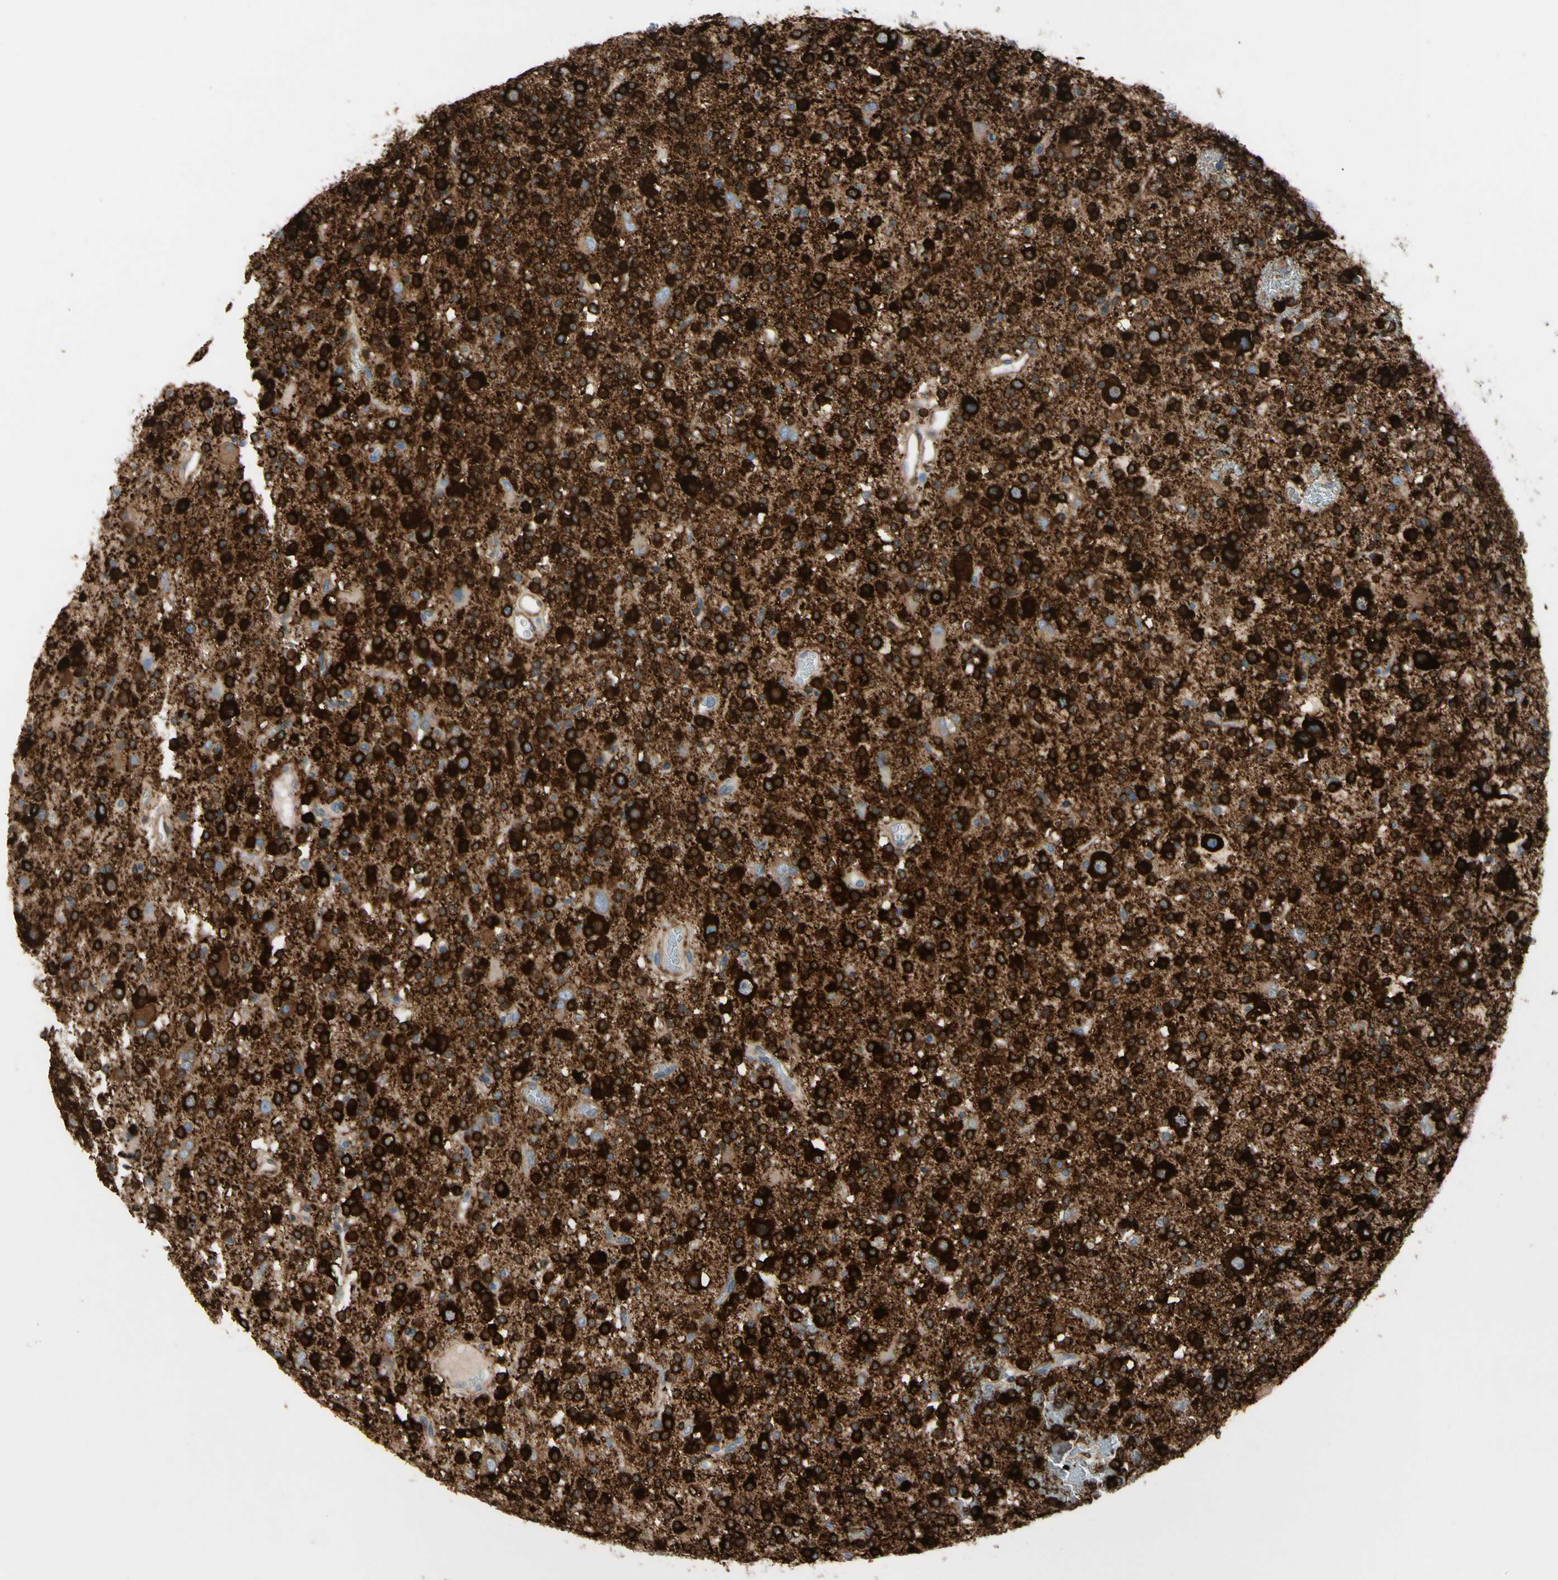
{"staining": {"intensity": "strong", "quantity": ">75%", "location": "cytoplasmic/membranous"}, "tissue": "glioma", "cell_type": "Tumor cells", "image_type": "cancer", "snomed": [{"axis": "morphology", "description": "Glioma, malignant, High grade"}, {"axis": "topography", "description": "Brain"}], "caption": "DAB immunohistochemical staining of human glioma exhibits strong cytoplasmic/membranous protein staining in about >75% of tumor cells. (Brightfield microscopy of DAB IHC at high magnification).", "gene": "MAP2", "patient": {"sex": "male", "age": 47}}